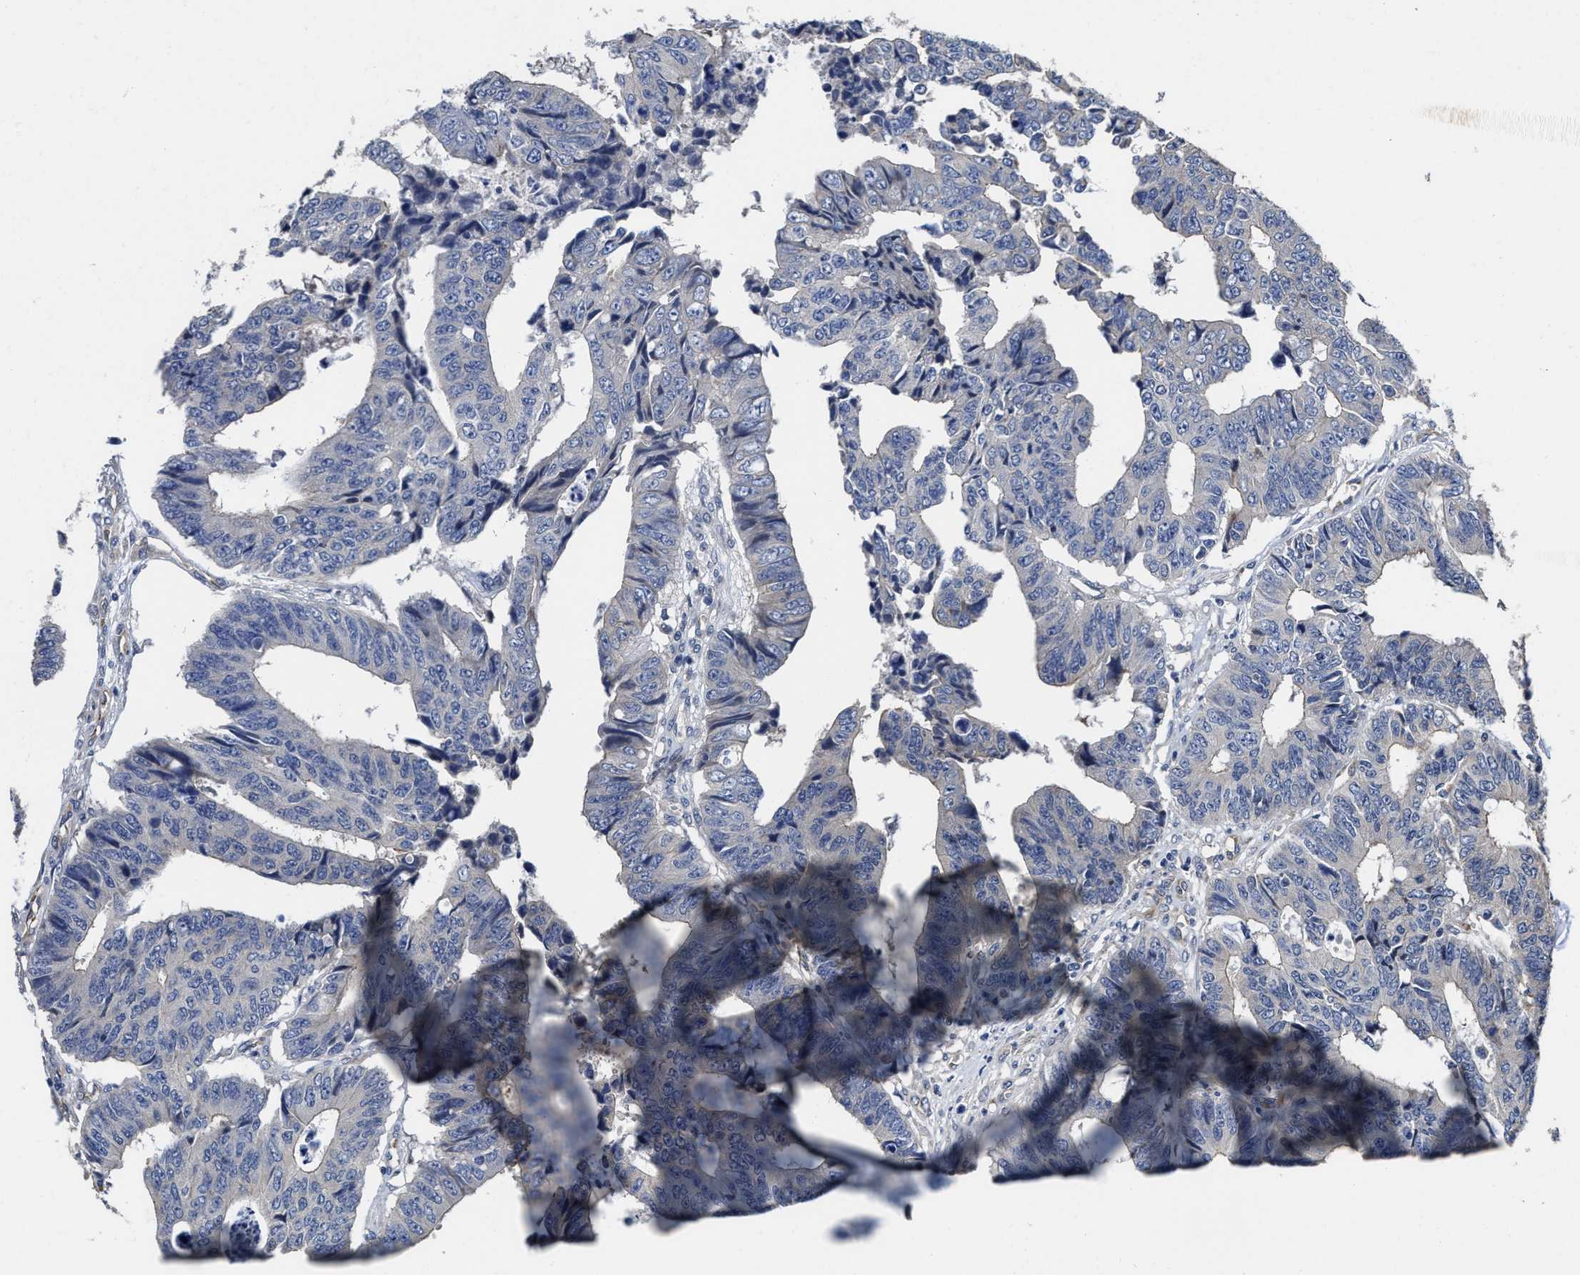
{"staining": {"intensity": "negative", "quantity": "none", "location": "none"}, "tissue": "colorectal cancer", "cell_type": "Tumor cells", "image_type": "cancer", "snomed": [{"axis": "morphology", "description": "Adenocarcinoma, NOS"}, {"axis": "topography", "description": "Rectum"}], "caption": "There is no significant positivity in tumor cells of colorectal cancer. (DAB IHC, high magnification).", "gene": "TRAF6", "patient": {"sex": "male", "age": 84}}